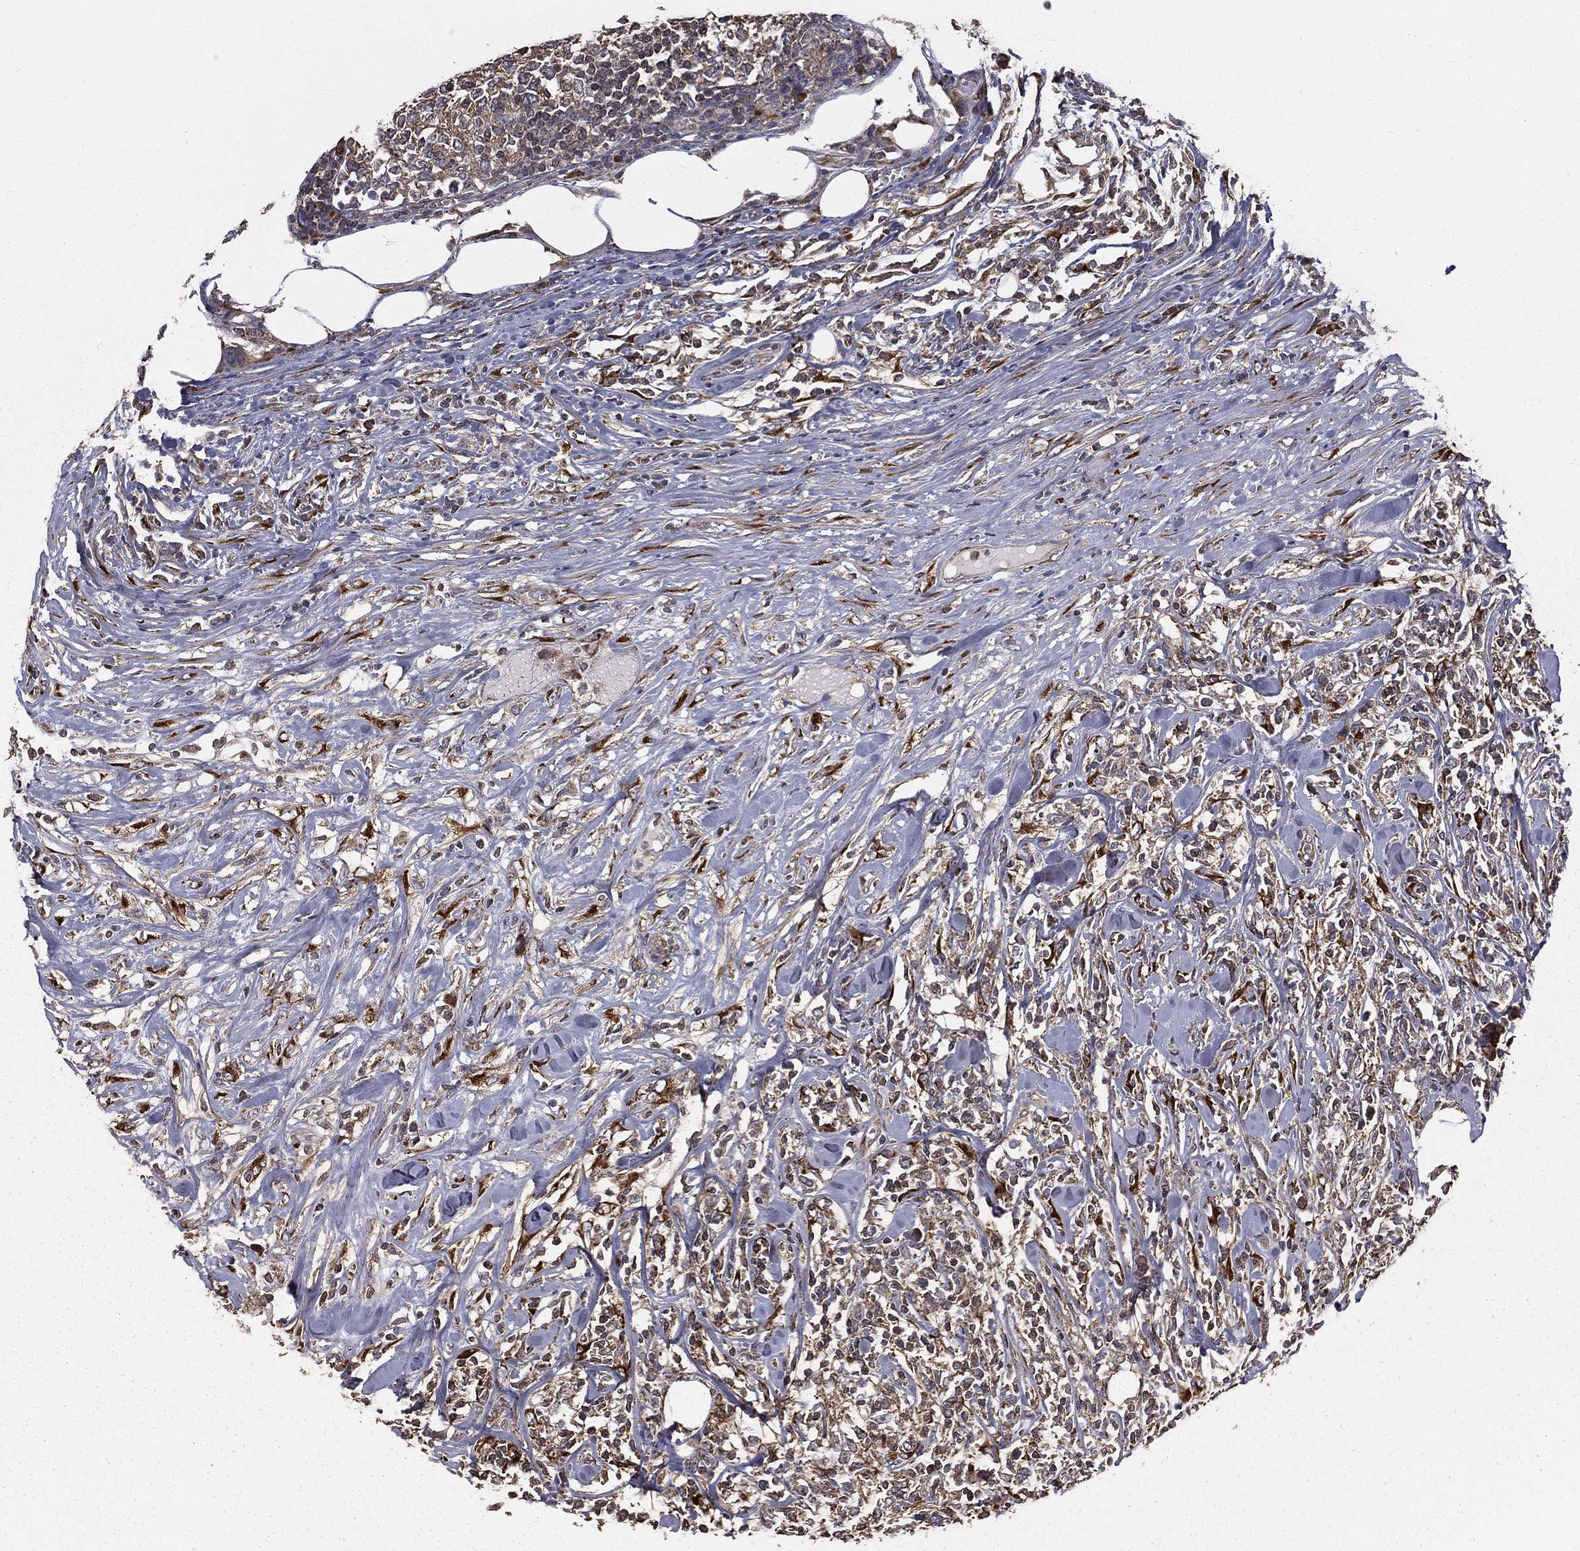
{"staining": {"intensity": "weak", "quantity": "25%-75%", "location": "cytoplasmic/membranous"}, "tissue": "lymphoma", "cell_type": "Tumor cells", "image_type": "cancer", "snomed": [{"axis": "morphology", "description": "Malignant lymphoma, non-Hodgkin's type, High grade"}, {"axis": "topography", "description": "Lymph node"}], "caption": "Immunohistochemical staining of lymphoma demonstrates weak cytoplasmic/membranous protein expression in about 25%-75% of tumor cells. (brown staining indicates protein expression, while blue staining denotes nuclei).", "gene": "OLFML1", "patient": {"sex": "female", "age": 84}}